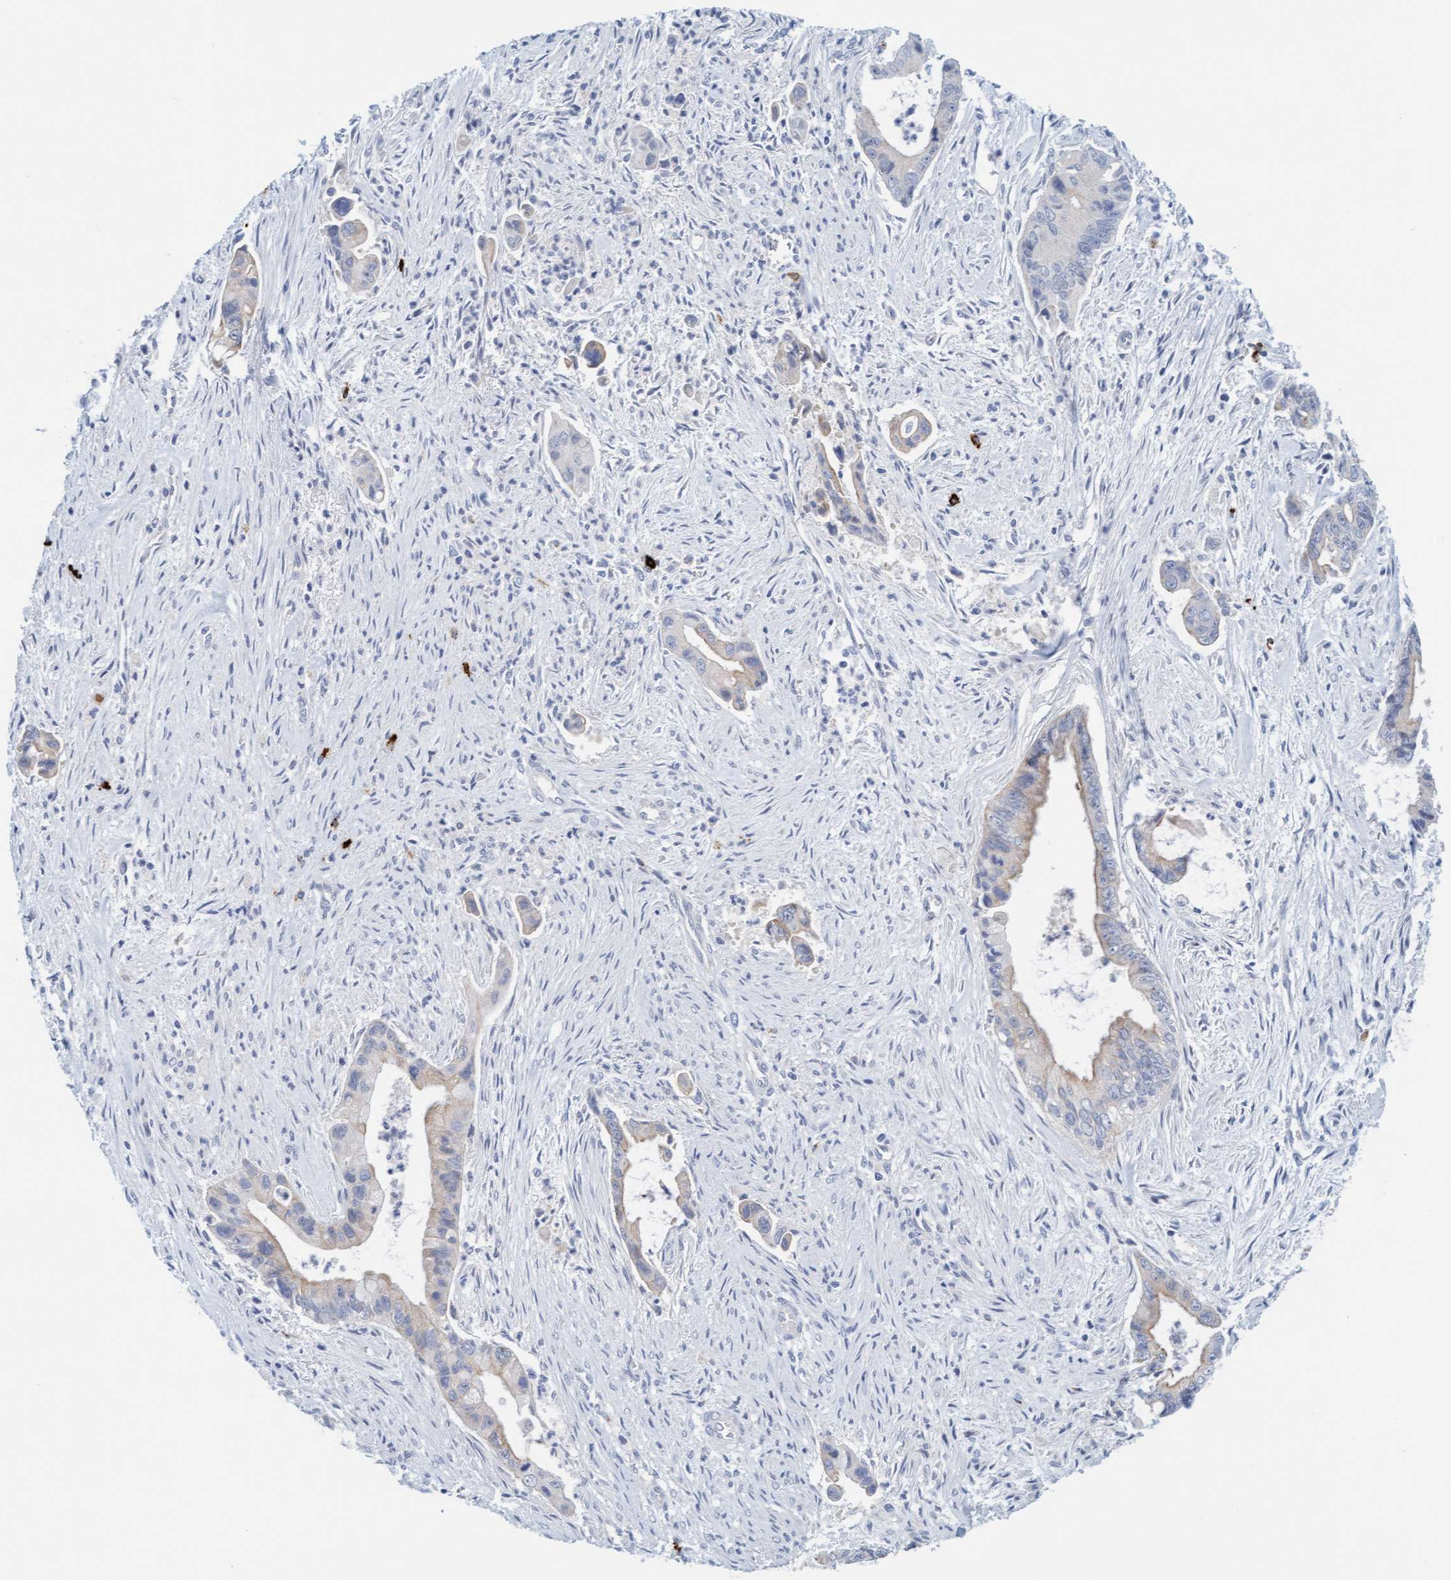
{"staining": {"intensity": "weak", "quantity": "<25%", "location": "cytoplasmic/membranous"}, "tissue": "liver cancer", "cell_type": "Tumor cells", "image_type": "cancer", "snomed": [{"axis": "morphology", "description": "Cholangiocarcinoma"}, {"axis": "topography", "description": "Liver"}], "caption": "Immunohistochemical staining of human liver cholangiocarcinoma demonstrates no significant staining in tumor cells.", "gene": "CPA3", "patient": {"sex": "female", "age": 55}}